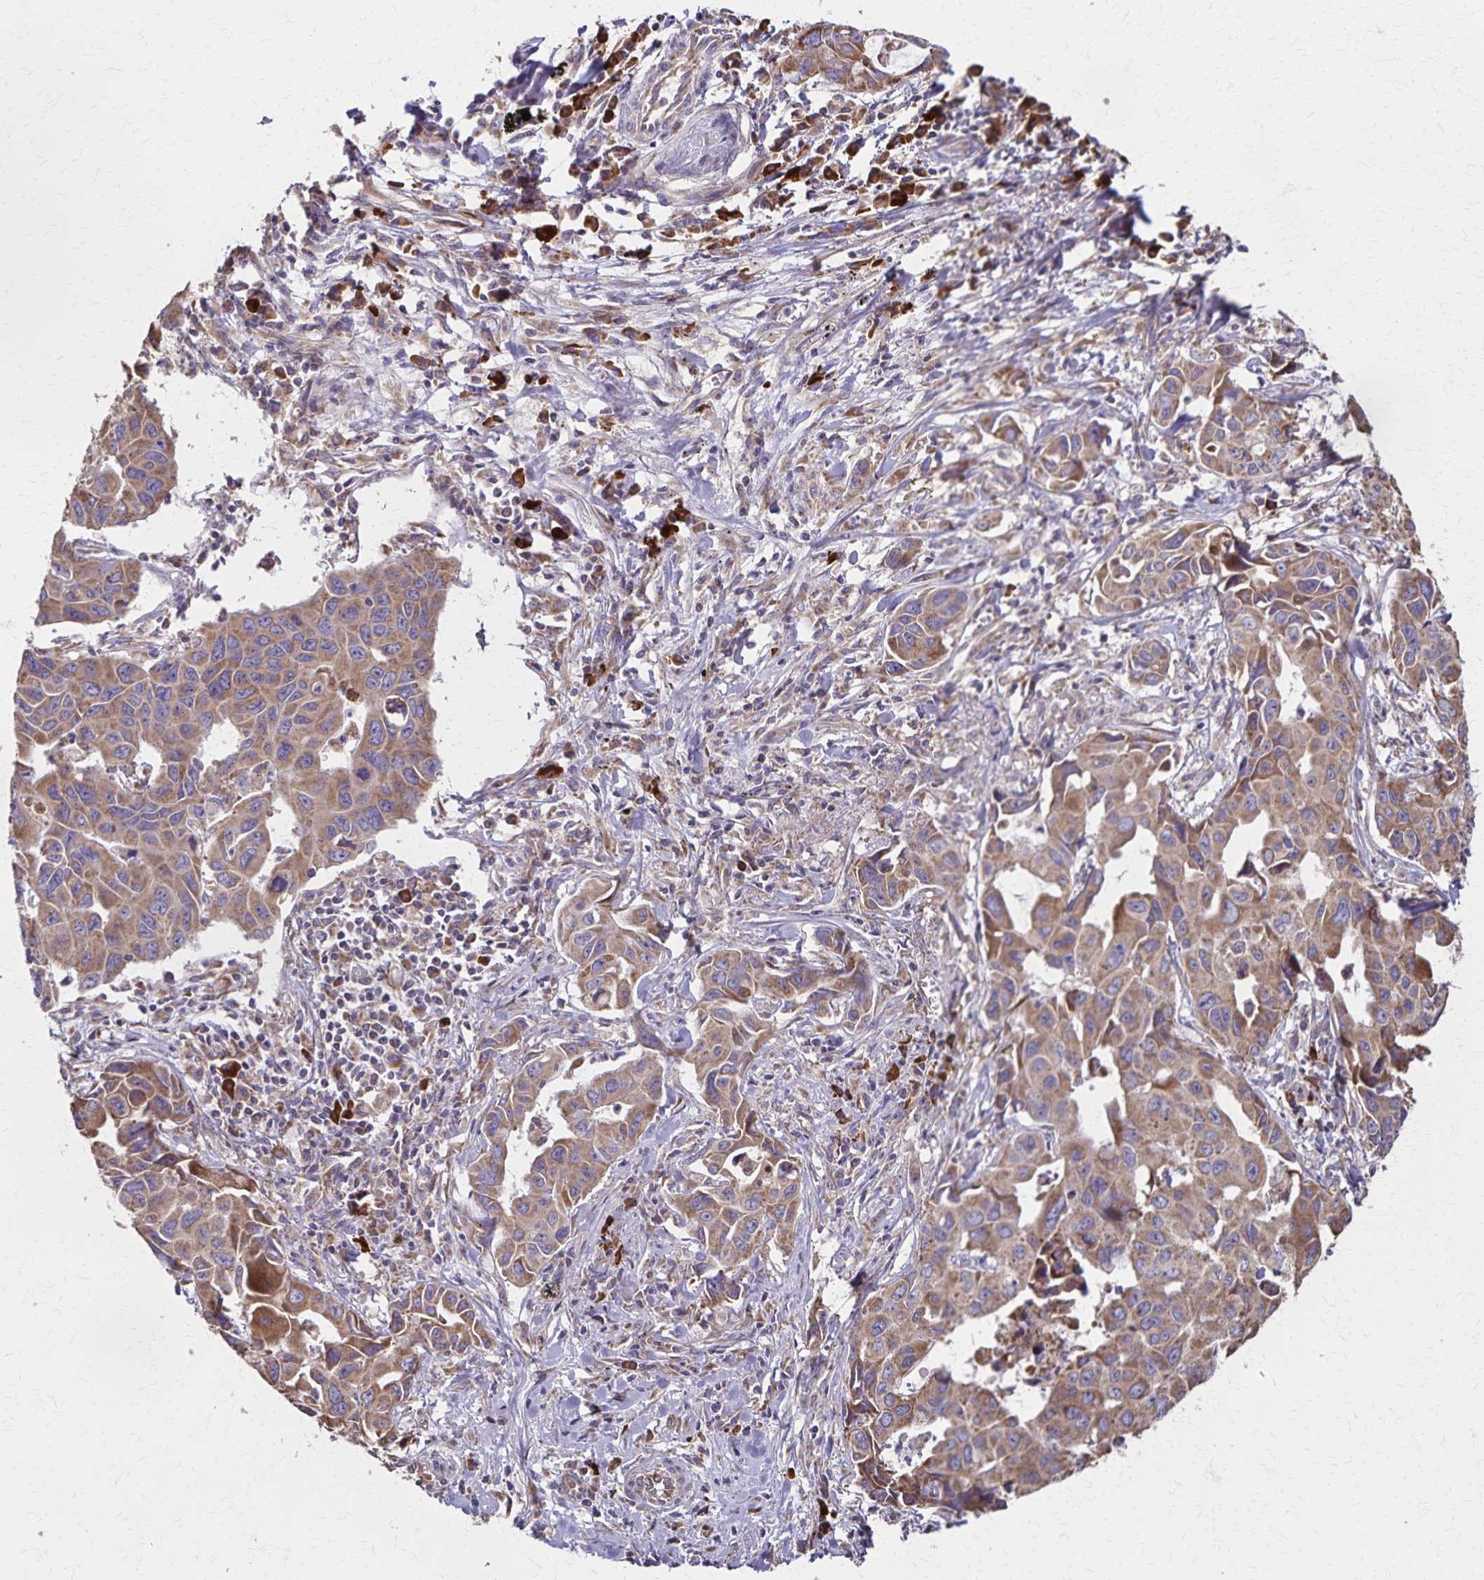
{"staining": {"intensity": "moderate", "quantity": ">75%", "location": "cytoplasmic/membranous"}, "tissue": "lung cancer", "cell_type": "Tumor cells", "image_type": "cancer", "snomed": [{"axis": "morphology", "description": "Adenocarcinoma, NOS"}, {"axis": "topography", "description": "Lung"}], "caption": "A medium amount of moderate cytoplasmic/membranous expression is appreciated in approximately >75% of tumor cells in lung adenocarcinoma tissue.", "gene": "RNF10", "patient": {"sex": "male", "age": 64}}